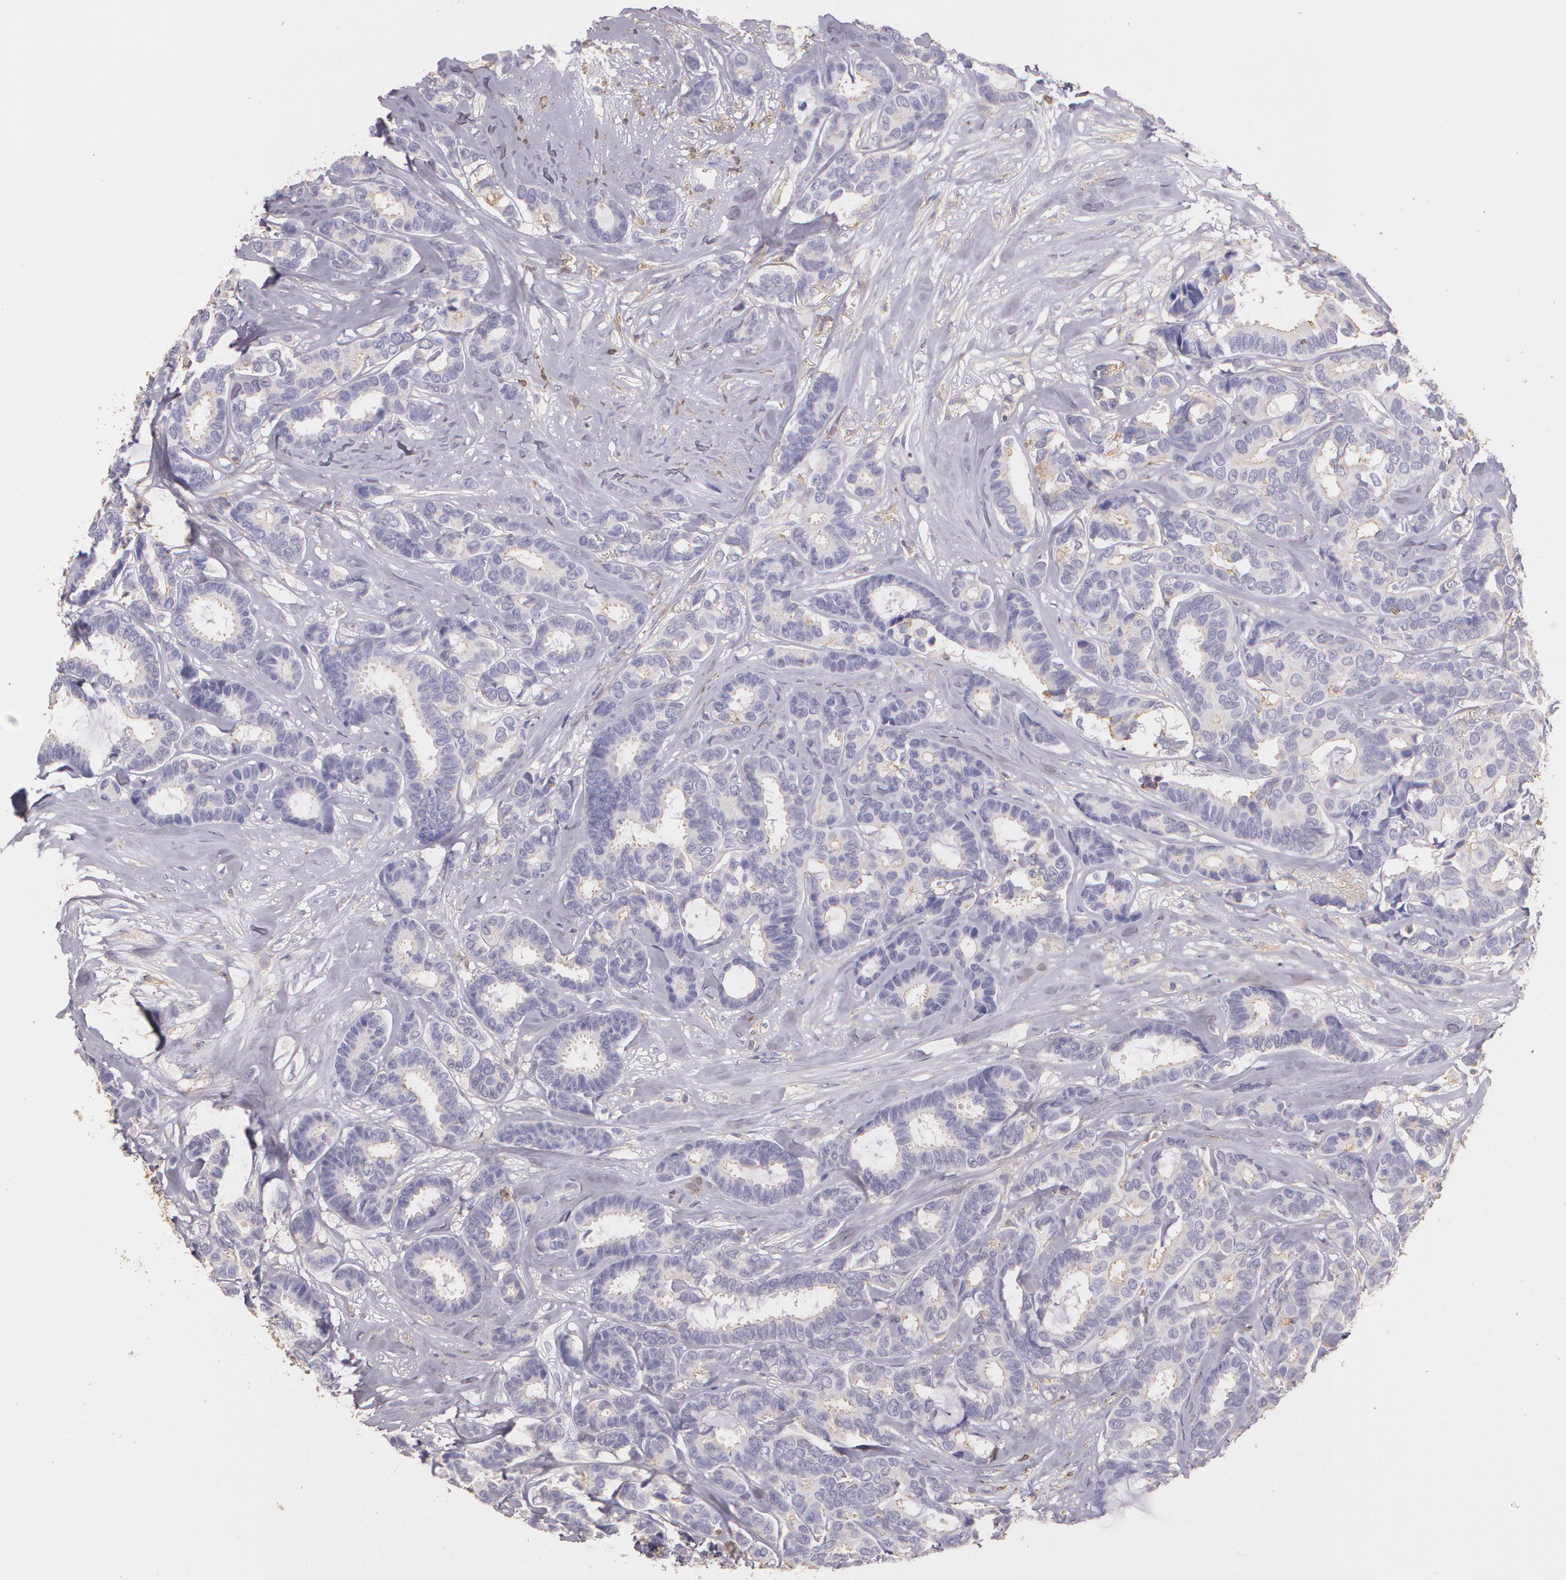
{"staining": {"intensity": "negative", "quantity": "none", "location": "none"}, "tissue": "breast cancer", "cell_type": "Tumor cells", "image_type": "cancer", "snomed": [{"axis": "morphology", "description": "Duct carcinoma"}, {"axis": "topography", "description": "Breast"}], "caption": "Immunohistochemistry of human breast cancer reveals no staining in tumor cells. (Brightfield microscopy of DAB IHC at high magnification).", "gene": "TGFBR1", "patient": {"sex": "female", "age": 87}}